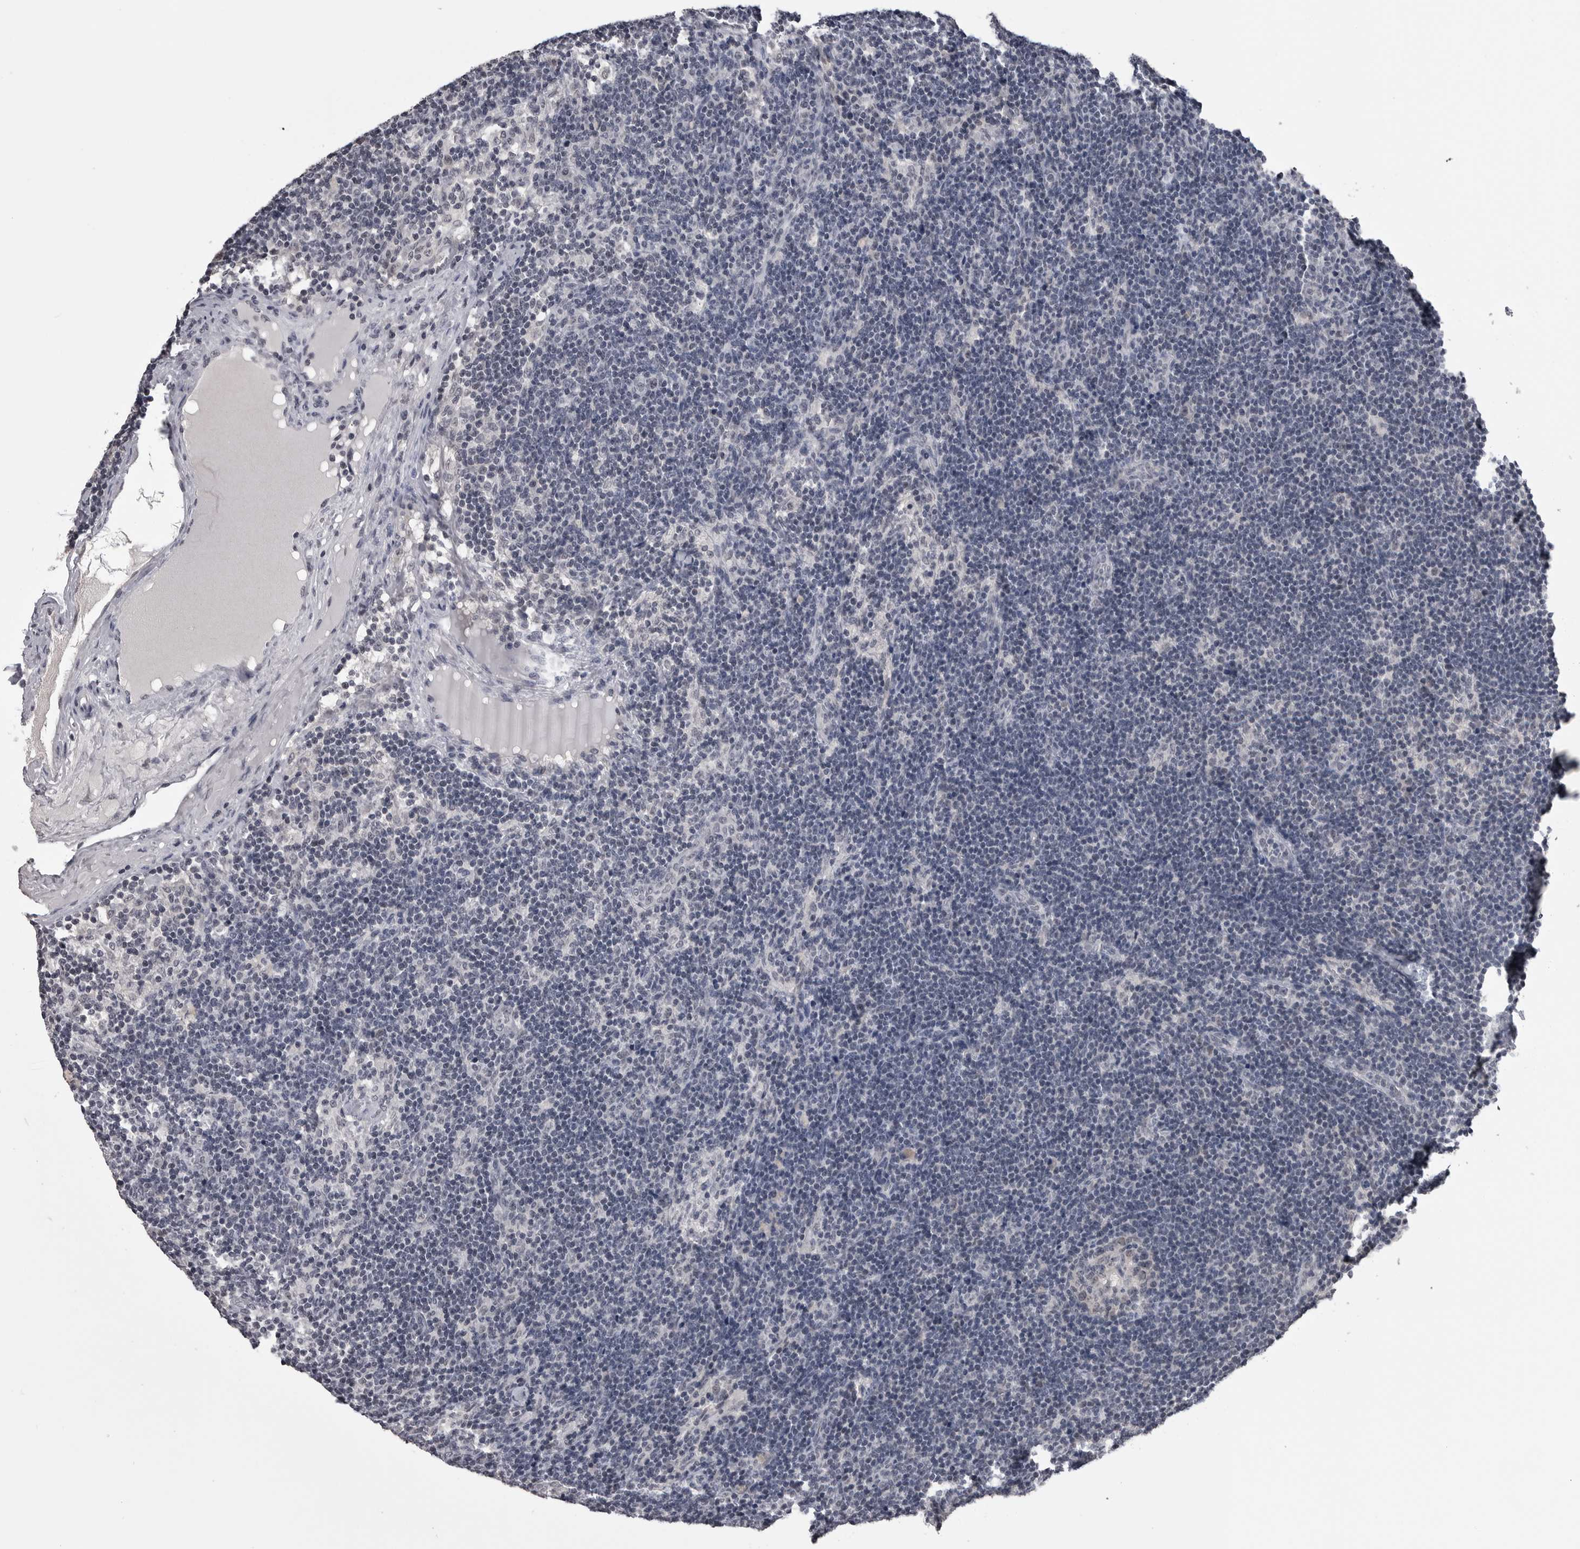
{"staining": {"intensity": "negative", "quantity": "none", "location": "none"}, "tissue": "lymph node", "cell_type": "Germinal center cells", "image_type": "normal", "snomed": [{"axis": "morphology", "description": "Normal tissue, NOS"}, {"axis": "topography", "description": "Lymph node"}], "caption": "Micrograph shows no significant protein positivity in germinal center cells of benign lymph node. (Stains: DAB immunohistochemistry (IHC) with hematoxylin counter stain, Microscopy: brightfield microscopy at high magnification).", "gene": "DLG2", "patient": {"sex": "female", "age": 22}}